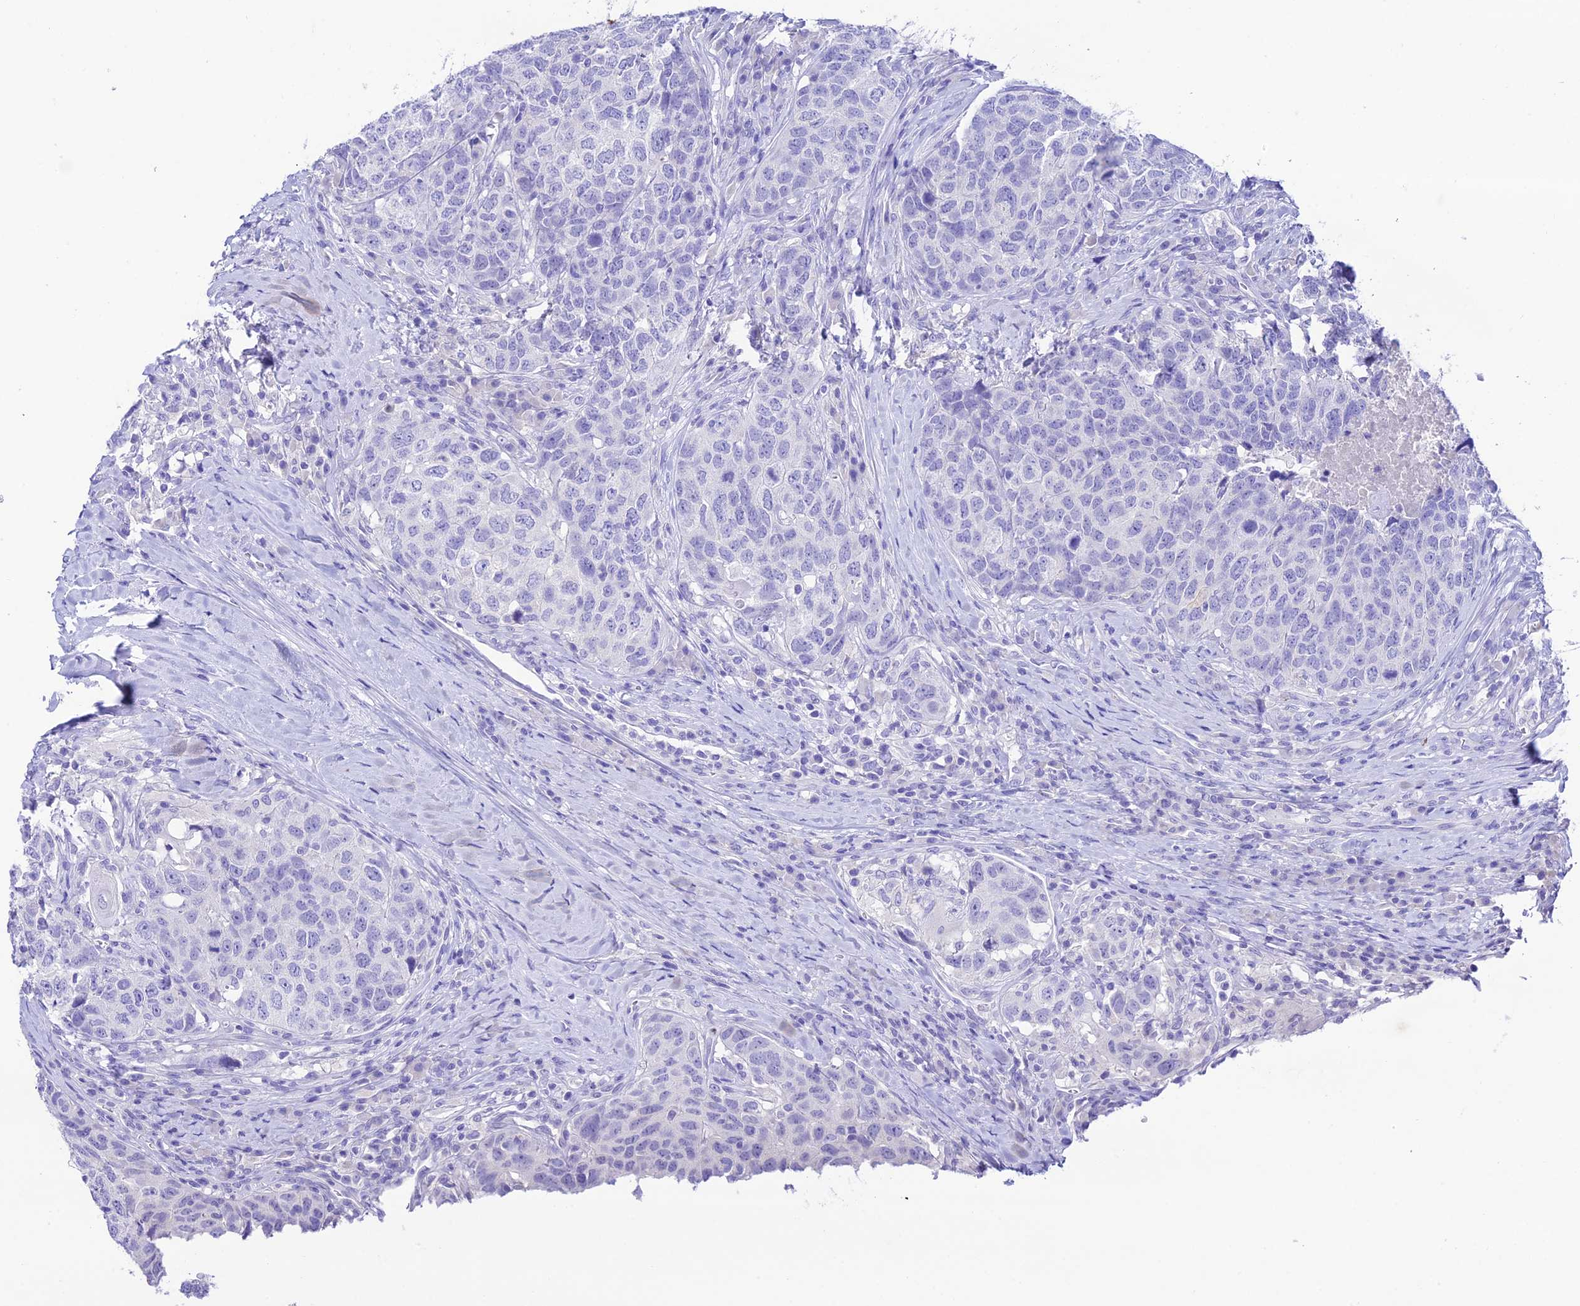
{"staining": {"intensity": "negative", "quantity": "none", "location": "none"}, "tissue": "head and neck cancer", "cell_type": "Tumor cells", "image_type": "cancer", "snomed": [{"axis": "morphology", "description": "Squamous cell carcinoma, NOS"}, {"axis": "topography", "description": "Head-Neck"}], "caption": "High magnification brightfield microscopy of squamous cell carcinoma (head and neck) stained with DAB (3,3'-diaminobenzidine) (brown) and counterstained with hematoxylin (blue): tumor cells show no significant expression.", "gene": "NLRP6", "patient": {"sex": "male", "age": 66}}